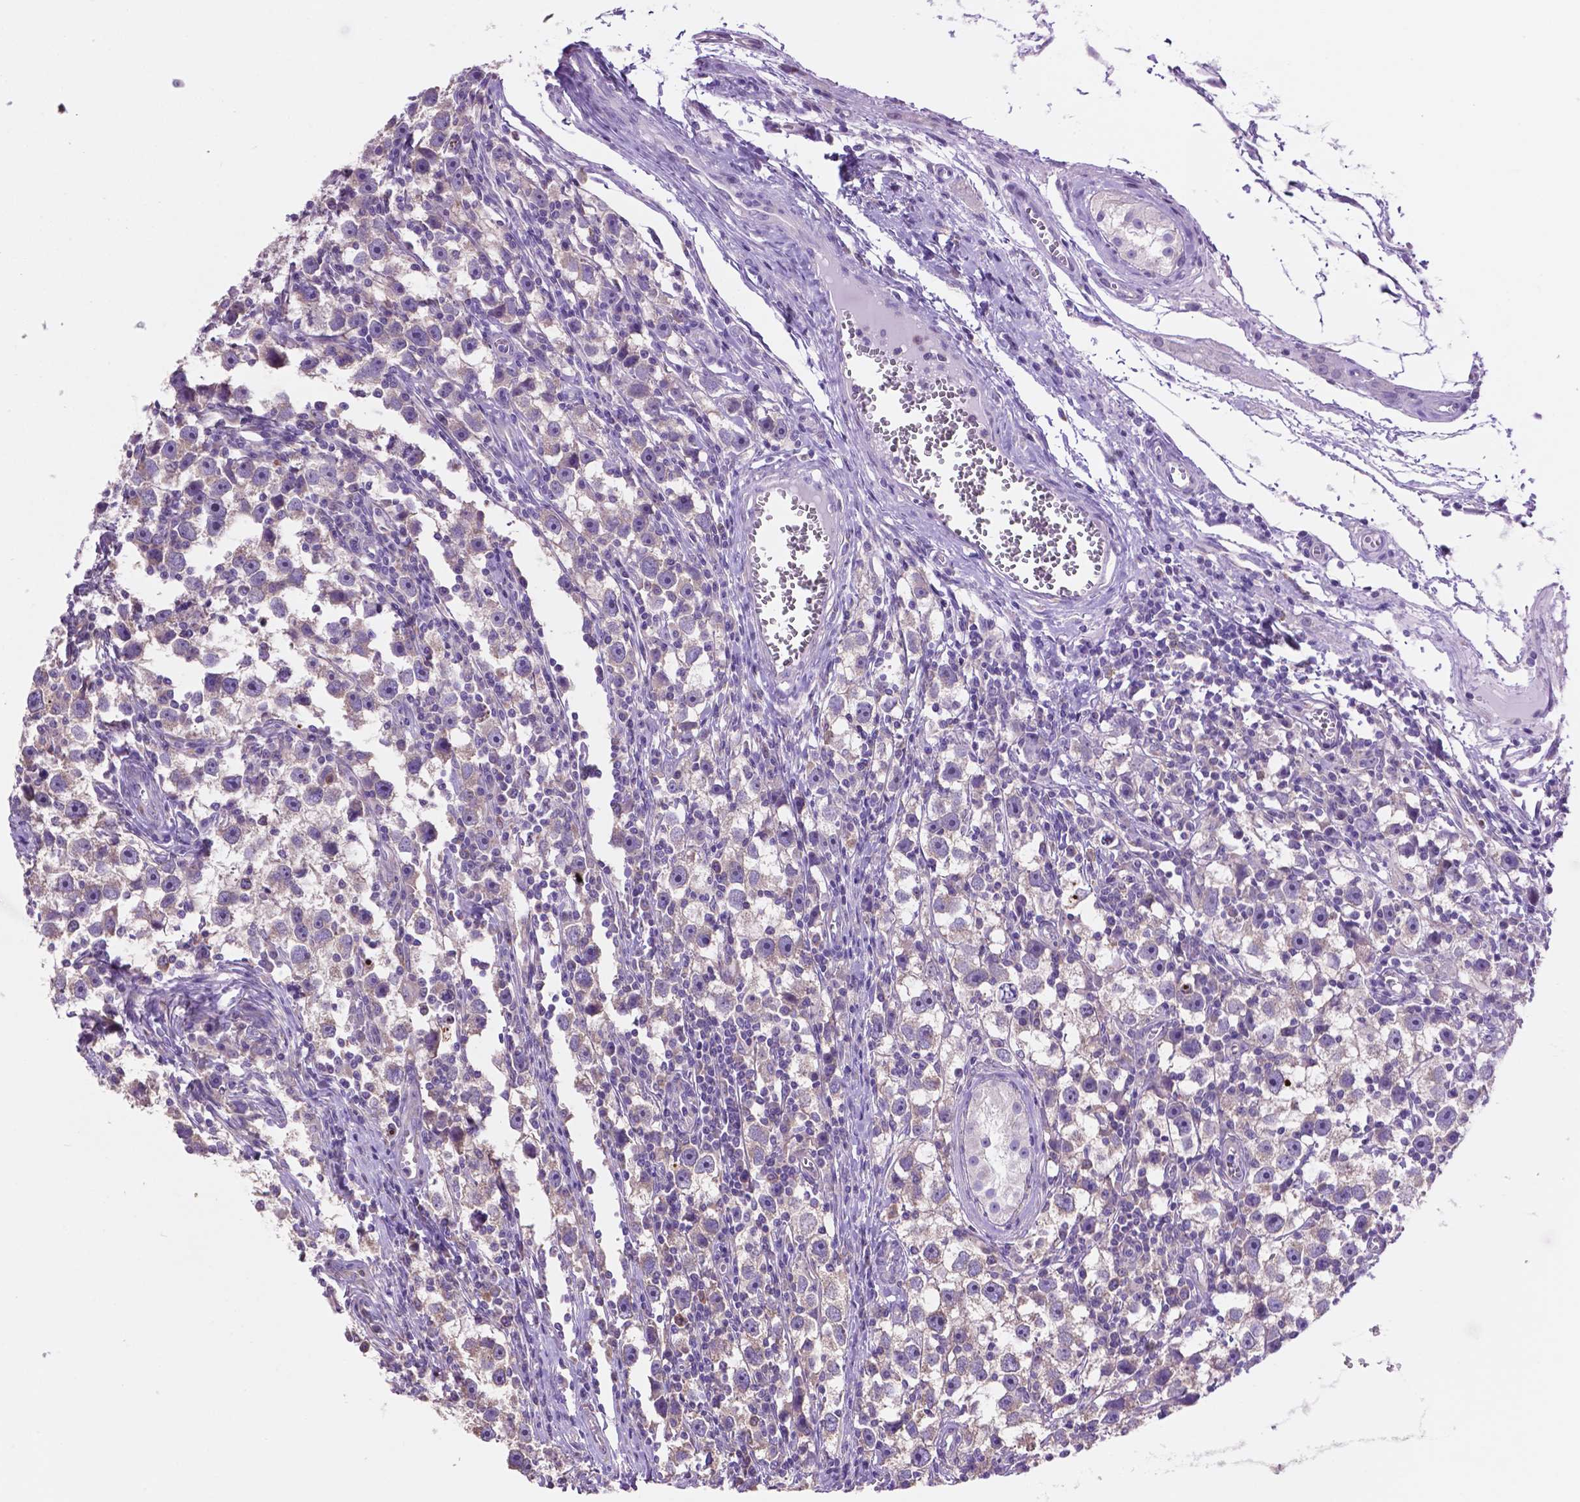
{"staining": {"intensity": "negative", "quantity": "none", "location": "none"}, "tissue": "testis cancer", "cell_type": "Tumor cells", "image_type": "cancer", "snomed": [{"axis": "morphology", "description": "Seminoma, NOS"}, {"axis": "topography", "description": "Testis"}], "caption": "This is an immunohistochemistry (IHC) micrograph of testis cancer (seminoma). There is no positivity in tumor cells.", "gene": "SPDYA", "patient": {"sex": "male", "age": 30}}